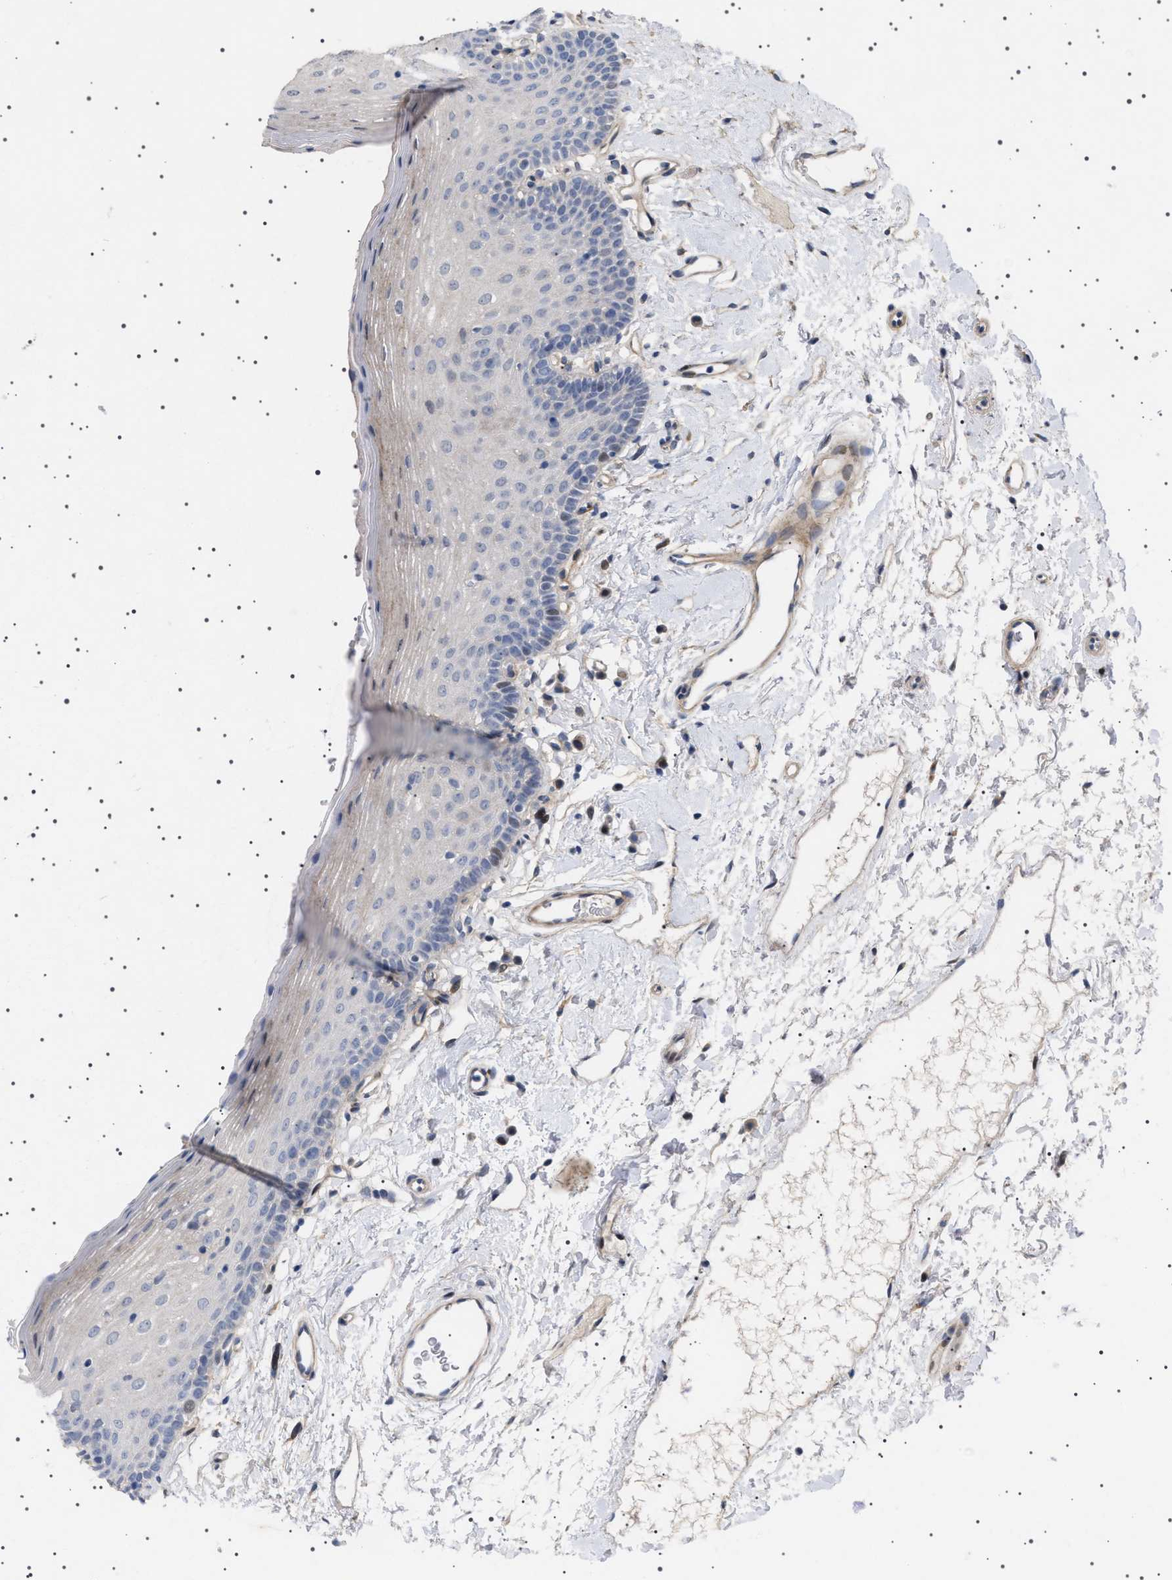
{"staining": {"intensity": "weak", "quantity": "<25%", "location": "cytoplasmic/membranous"}, "tissue": "oral mucosa", "cell_type": "Squamous epithelial cells", "image_type": "normal", "snomed": [{"axis": "morphology", "description": "Normal tissue, NOS"}, {"axis": "topography", "description": "Oral tissue"}], "caption": "Immunohistochemistry of benign human oral mucosa exhibits no expression in squamous epithelial cells.", "gene": "HTR1A", "patient": {"sex": "male", "age": 66}}